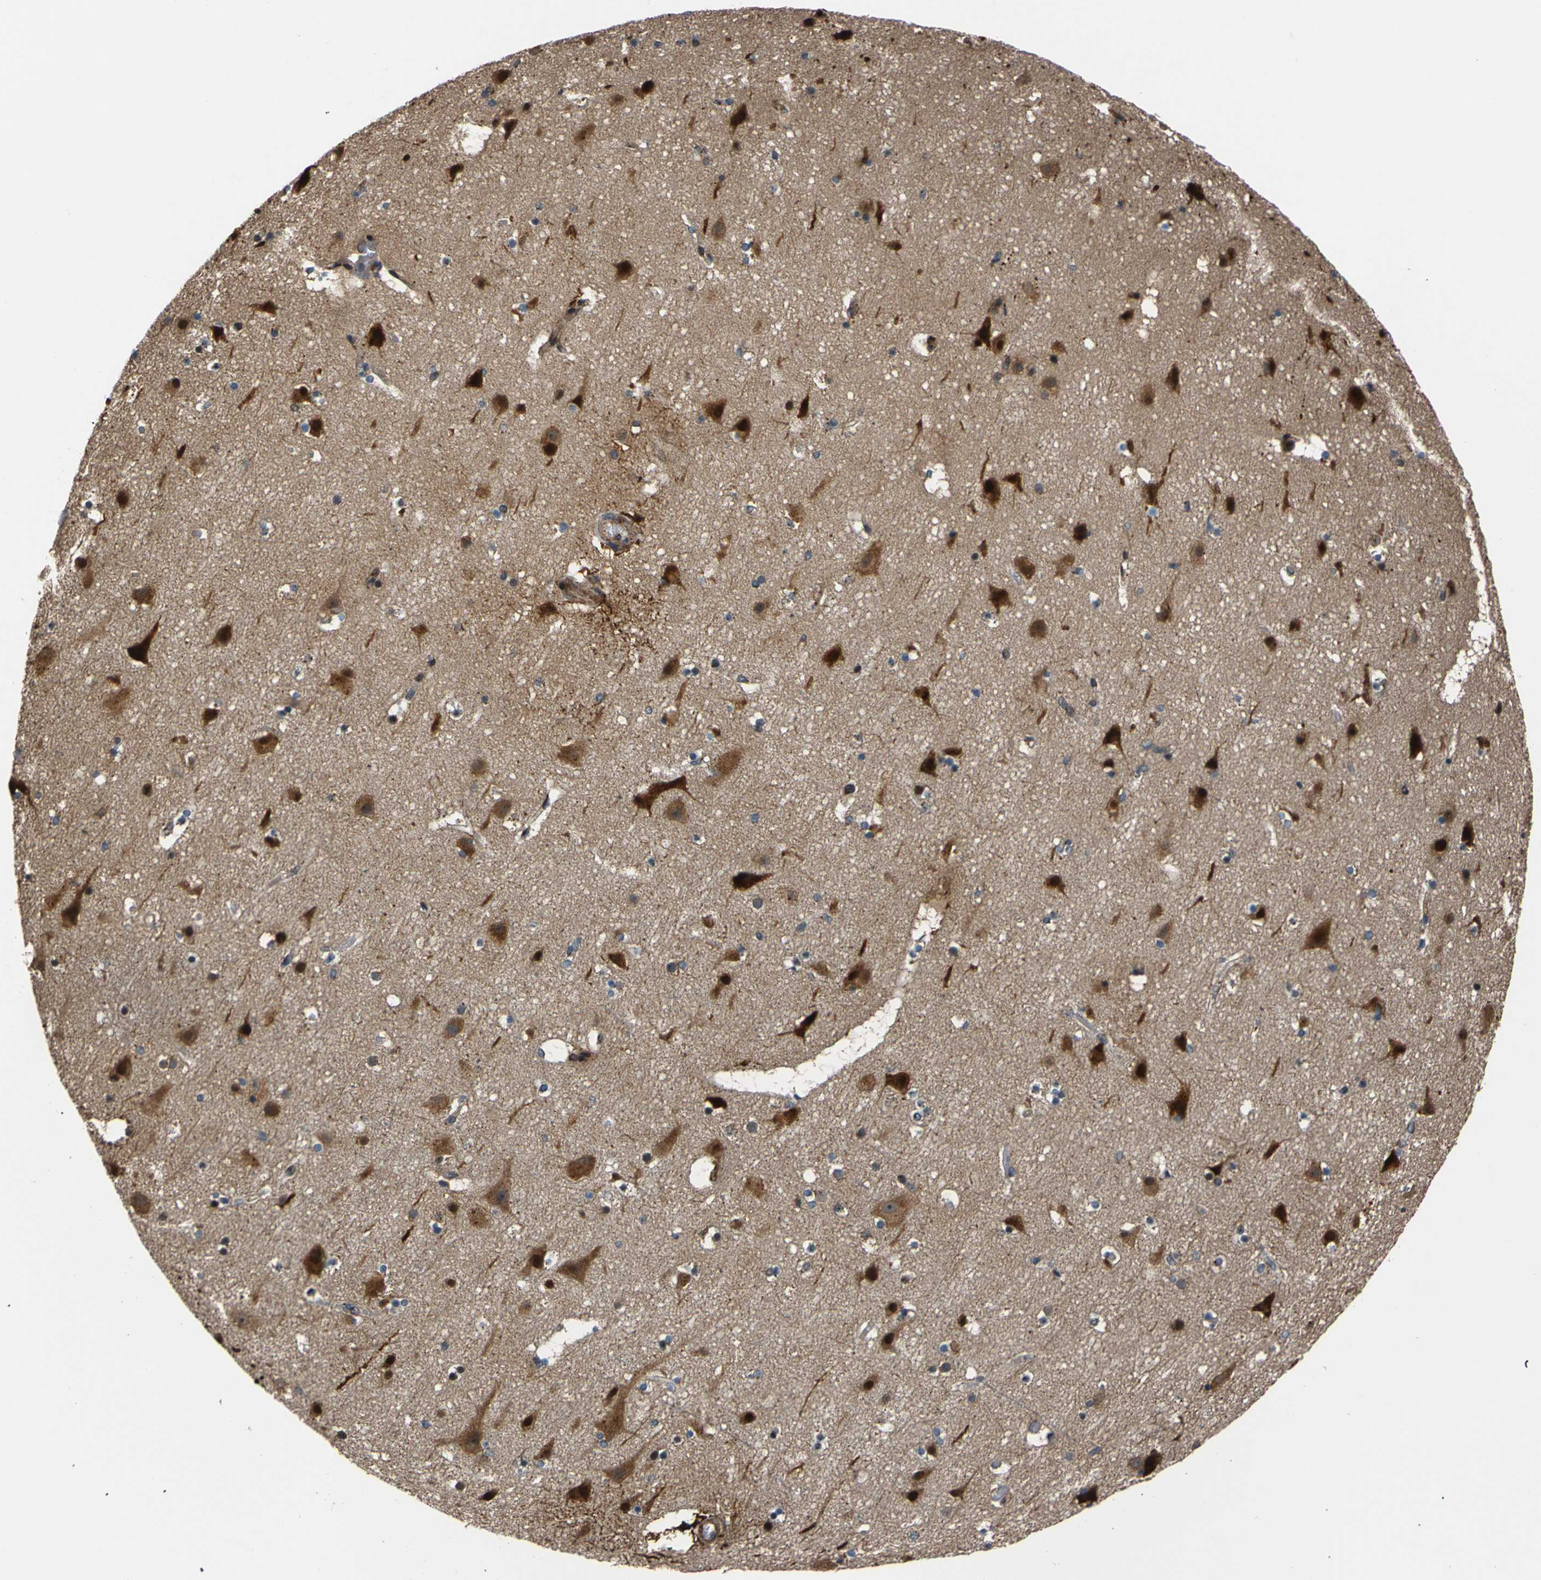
{"staining": {"intensity": "negative", "quantity": "none", "location": "none"}, "tissue": "cerebral cortex", "cell_type": "Endothelial cells", "image_type": "normal", "snomed": [{"axis": "morphology", "description": "Normal tissue, NOS"}, {"axis": "topography", "description": "Cerebral cortex"}], "caption": "A micrograph of cerebral cortex stained for a protein displays no brown staining in endothelial cells.", "gene": "AKAP9", "patient": {"sex": "male", "age": 45}}